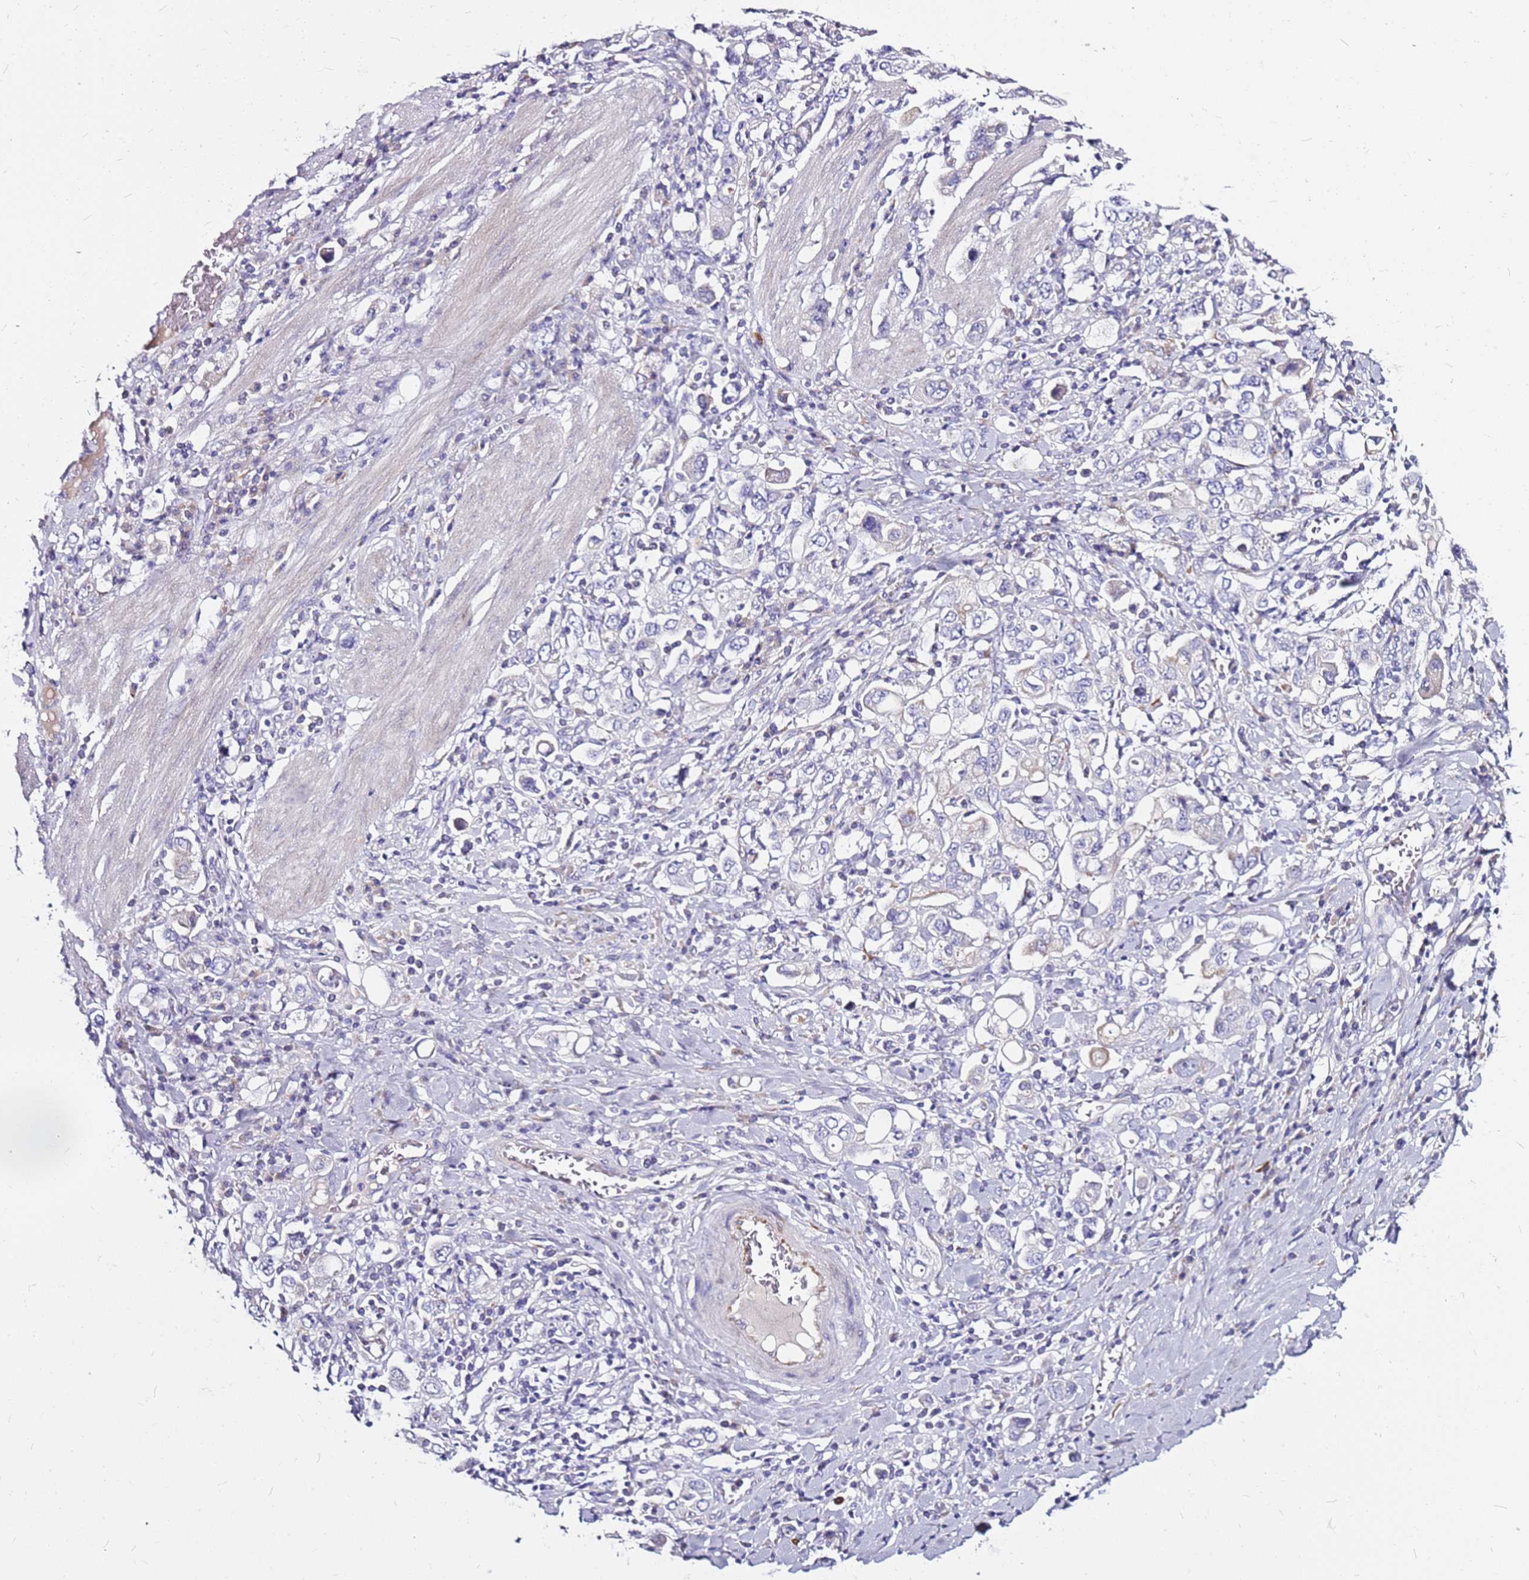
{"staining": {"intensity": "negative", "quantity": "none", "location": "none"}, "tissue": "stomach cancer", "cell_type": "Tumor cells", "image_type": "cancer", "snomed": [{"axis": "morphology", "description": "Adenocarcinoma, NOS"}, {"axis": "topography", "description": "Stomach, upper"}], "caption": "The histopathology image demonstrates no significant staining in tumor cells of stomach cancer (adenocarcinoma).", "gene": "CASD1", "patient": {"sex": "male", "age": 62}}